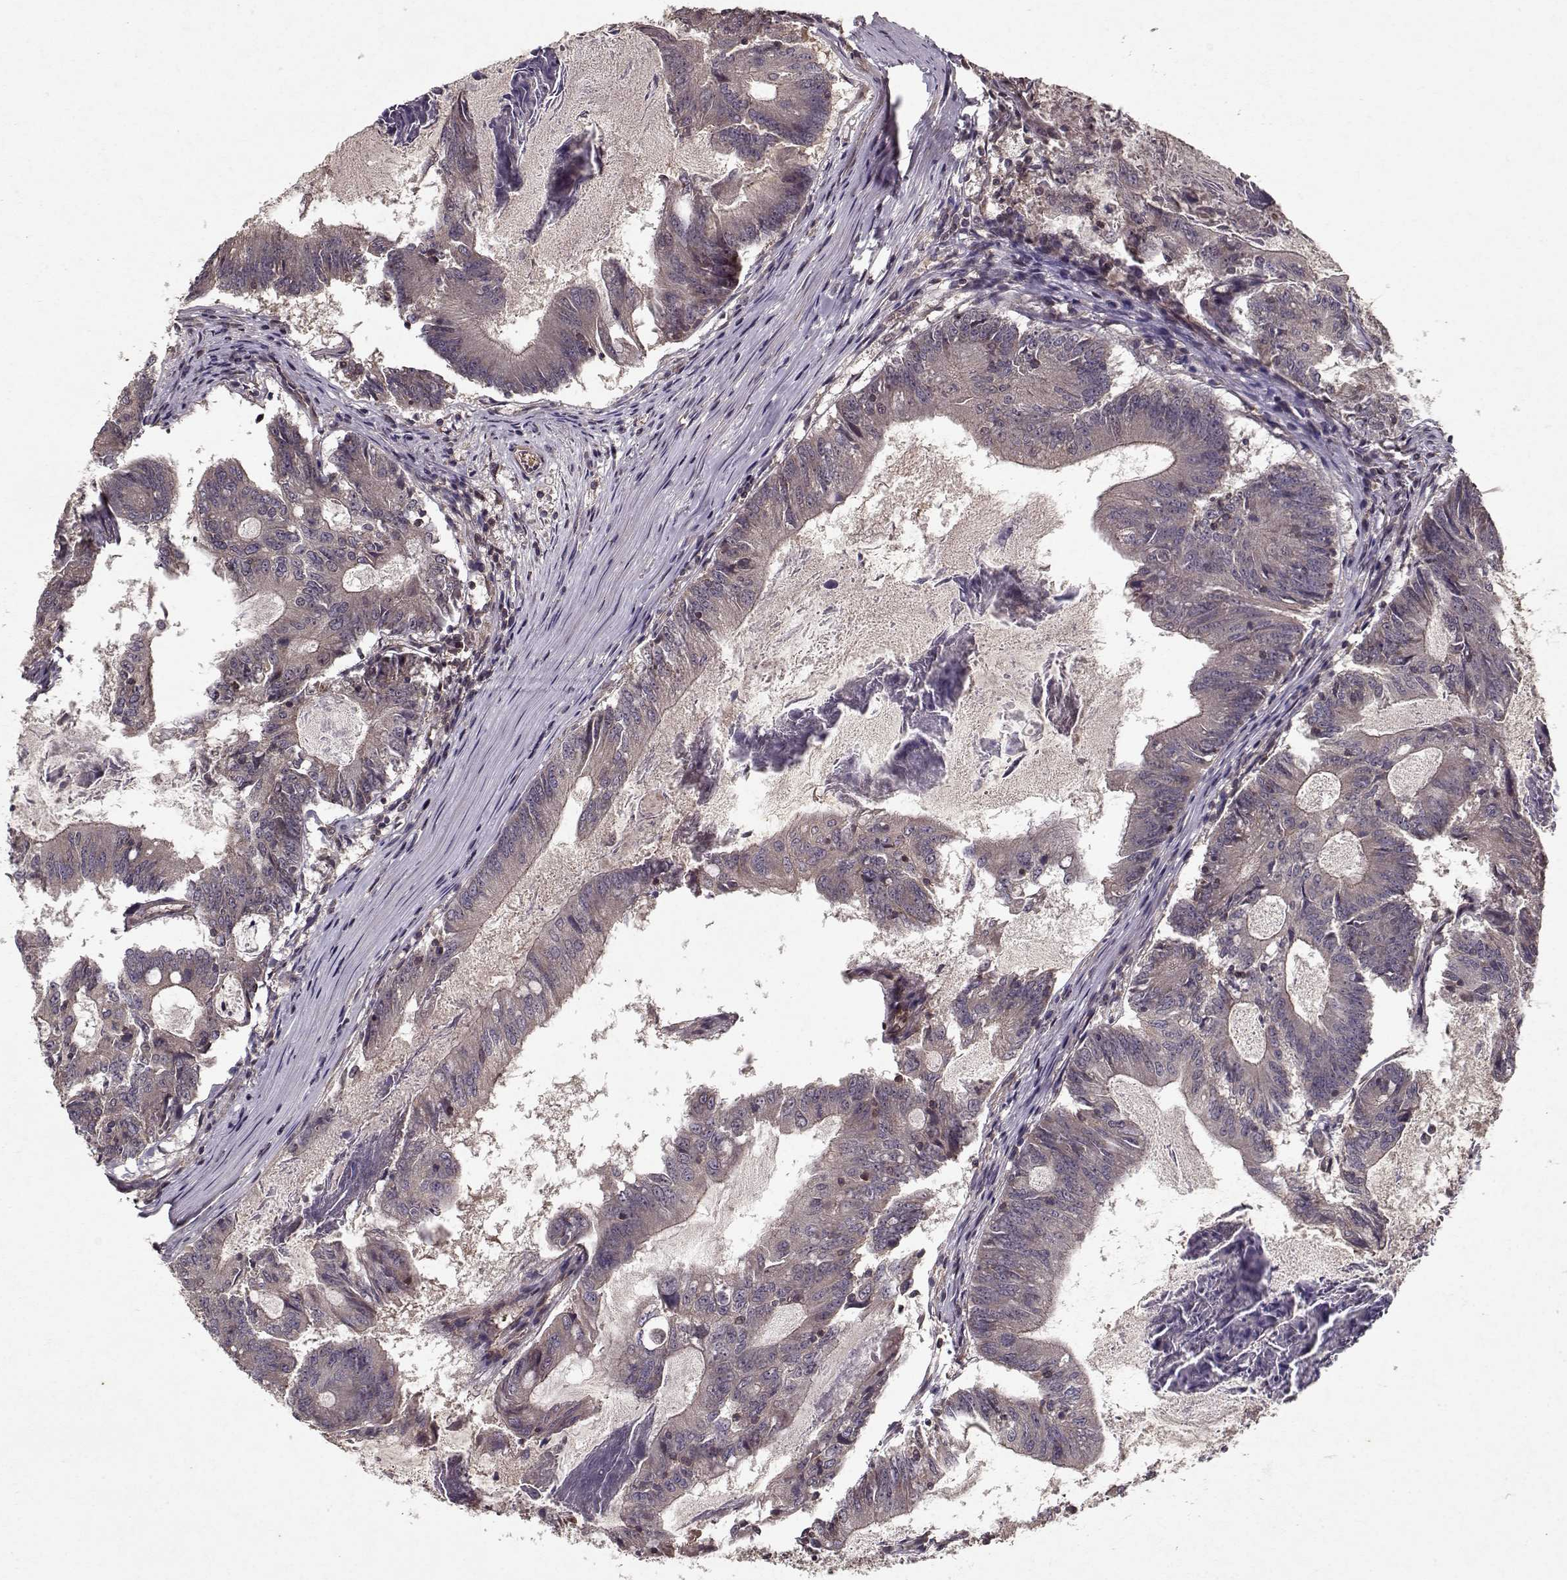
{"staining": {"intensity": "moderate", "quantity": "<25%", "location": "cytoplasmic/membranous"}, "tissue": "colorectal cancer", "cell_type": "Tumor cells", "image_type": "cancer", "snomed": [{"axis": "morphology", "description": "Adenocarcinoma, NOS"}, {"axis": "topography", "description": "Colon"}], "caption": "Colorectal cancer stained for a protein shows moderate cytoplasmic/membranous positivity in tumor cells. The protein of interest is shown in brown color, while the nuclei are stained blue.", "gene": "PPP1R12A", "patient": {"sex": "female", "age": 70}}